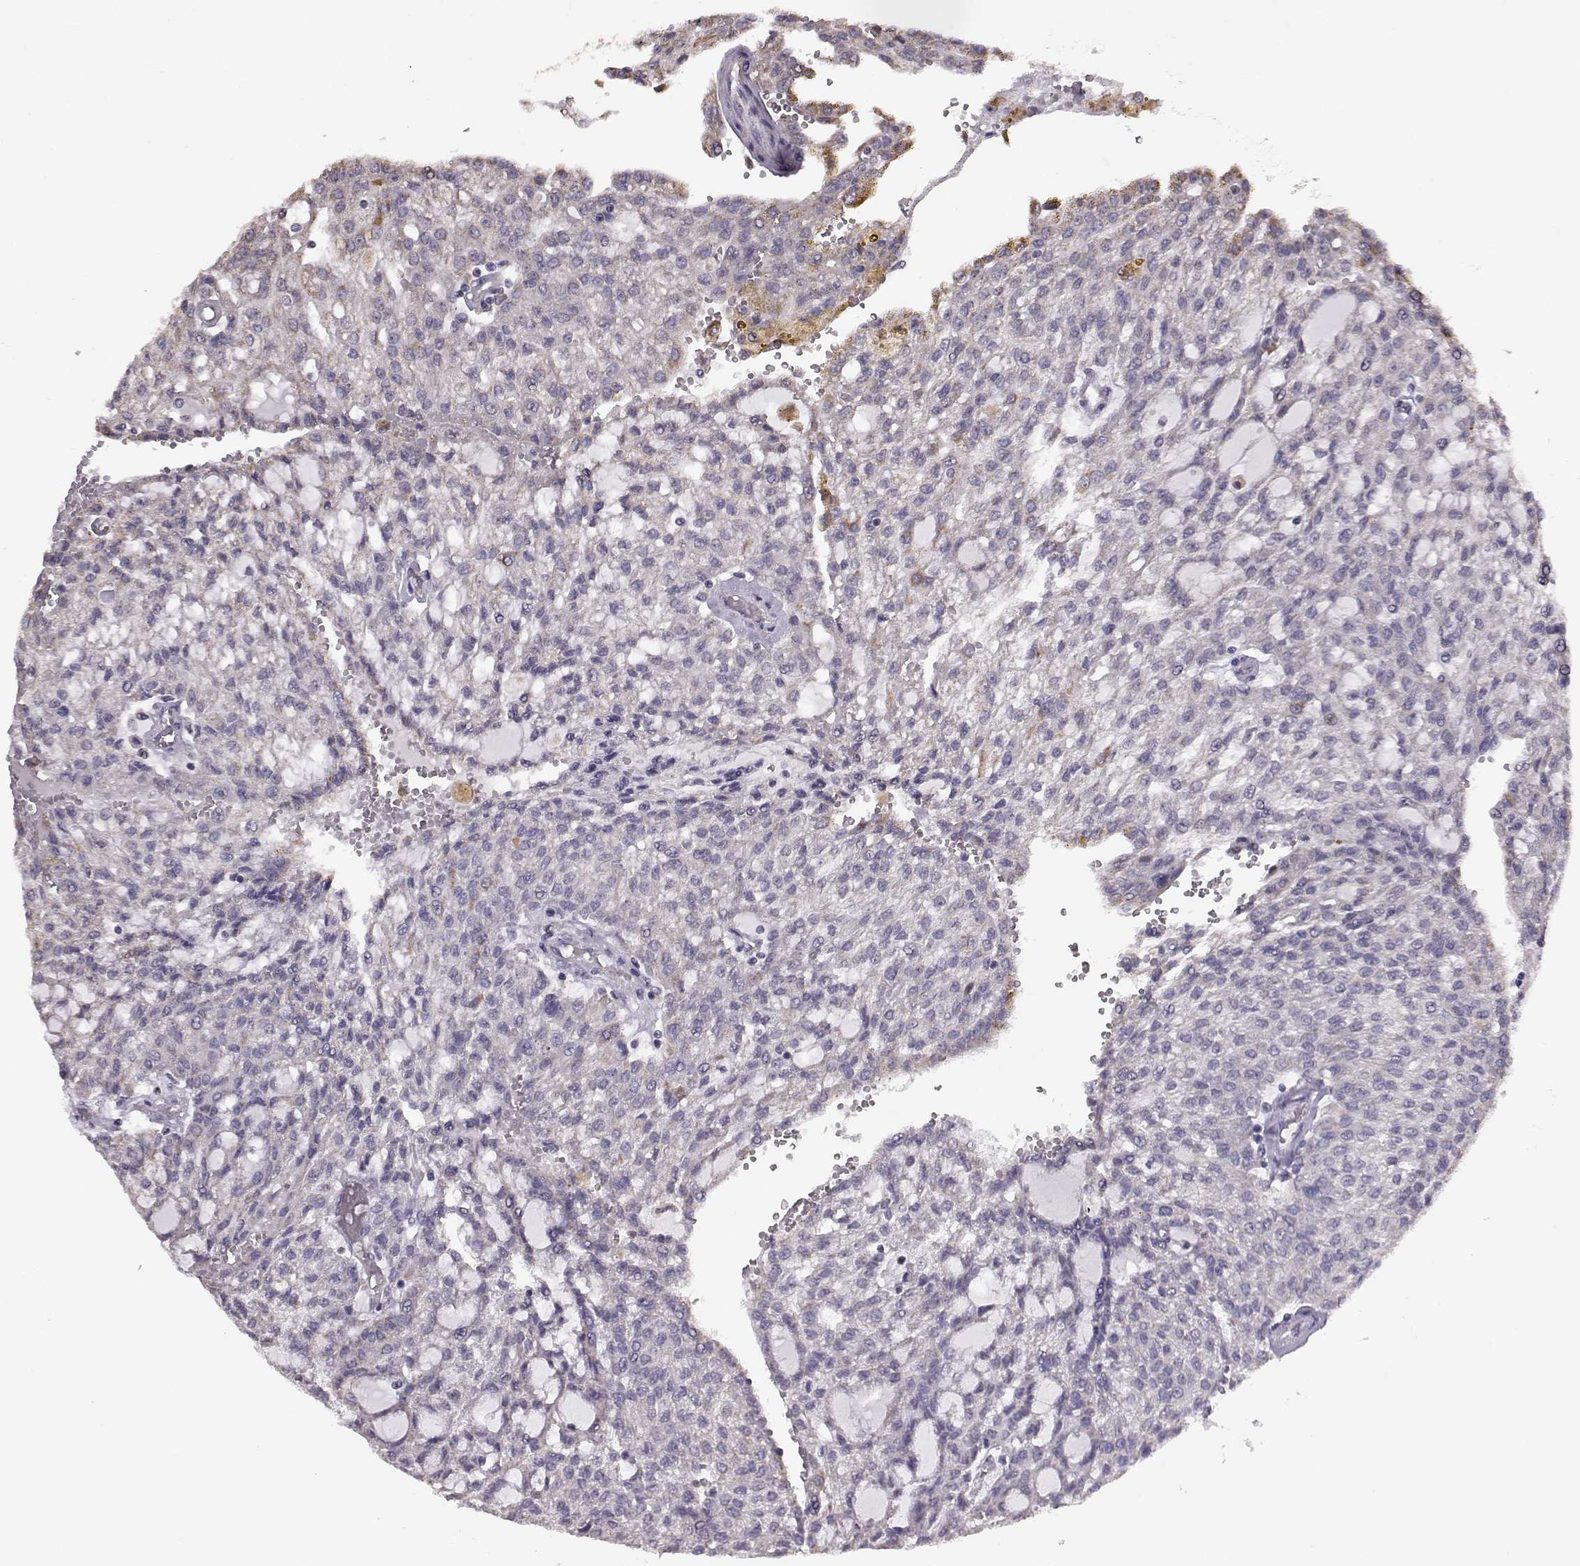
{"staining": {"intensity": "weak", "quantity": "<25%", "location": "cytoplasmic/membranous"}, "tissue": "renal cancer", "cell_type": "Tumor cells", "image_type": "cancer", "snomed": [{"axis": "morphology", "description": "Adenocarcinoma, NOS"}, {"axis": "topography", "description": "Kidney"}], "caption": "IHC of adenocarcinoma (renal) demonstrates no positivity in tumor cells.", "gene": "ALDH3A1", "patient": {"sex": "male", "age": 63}}